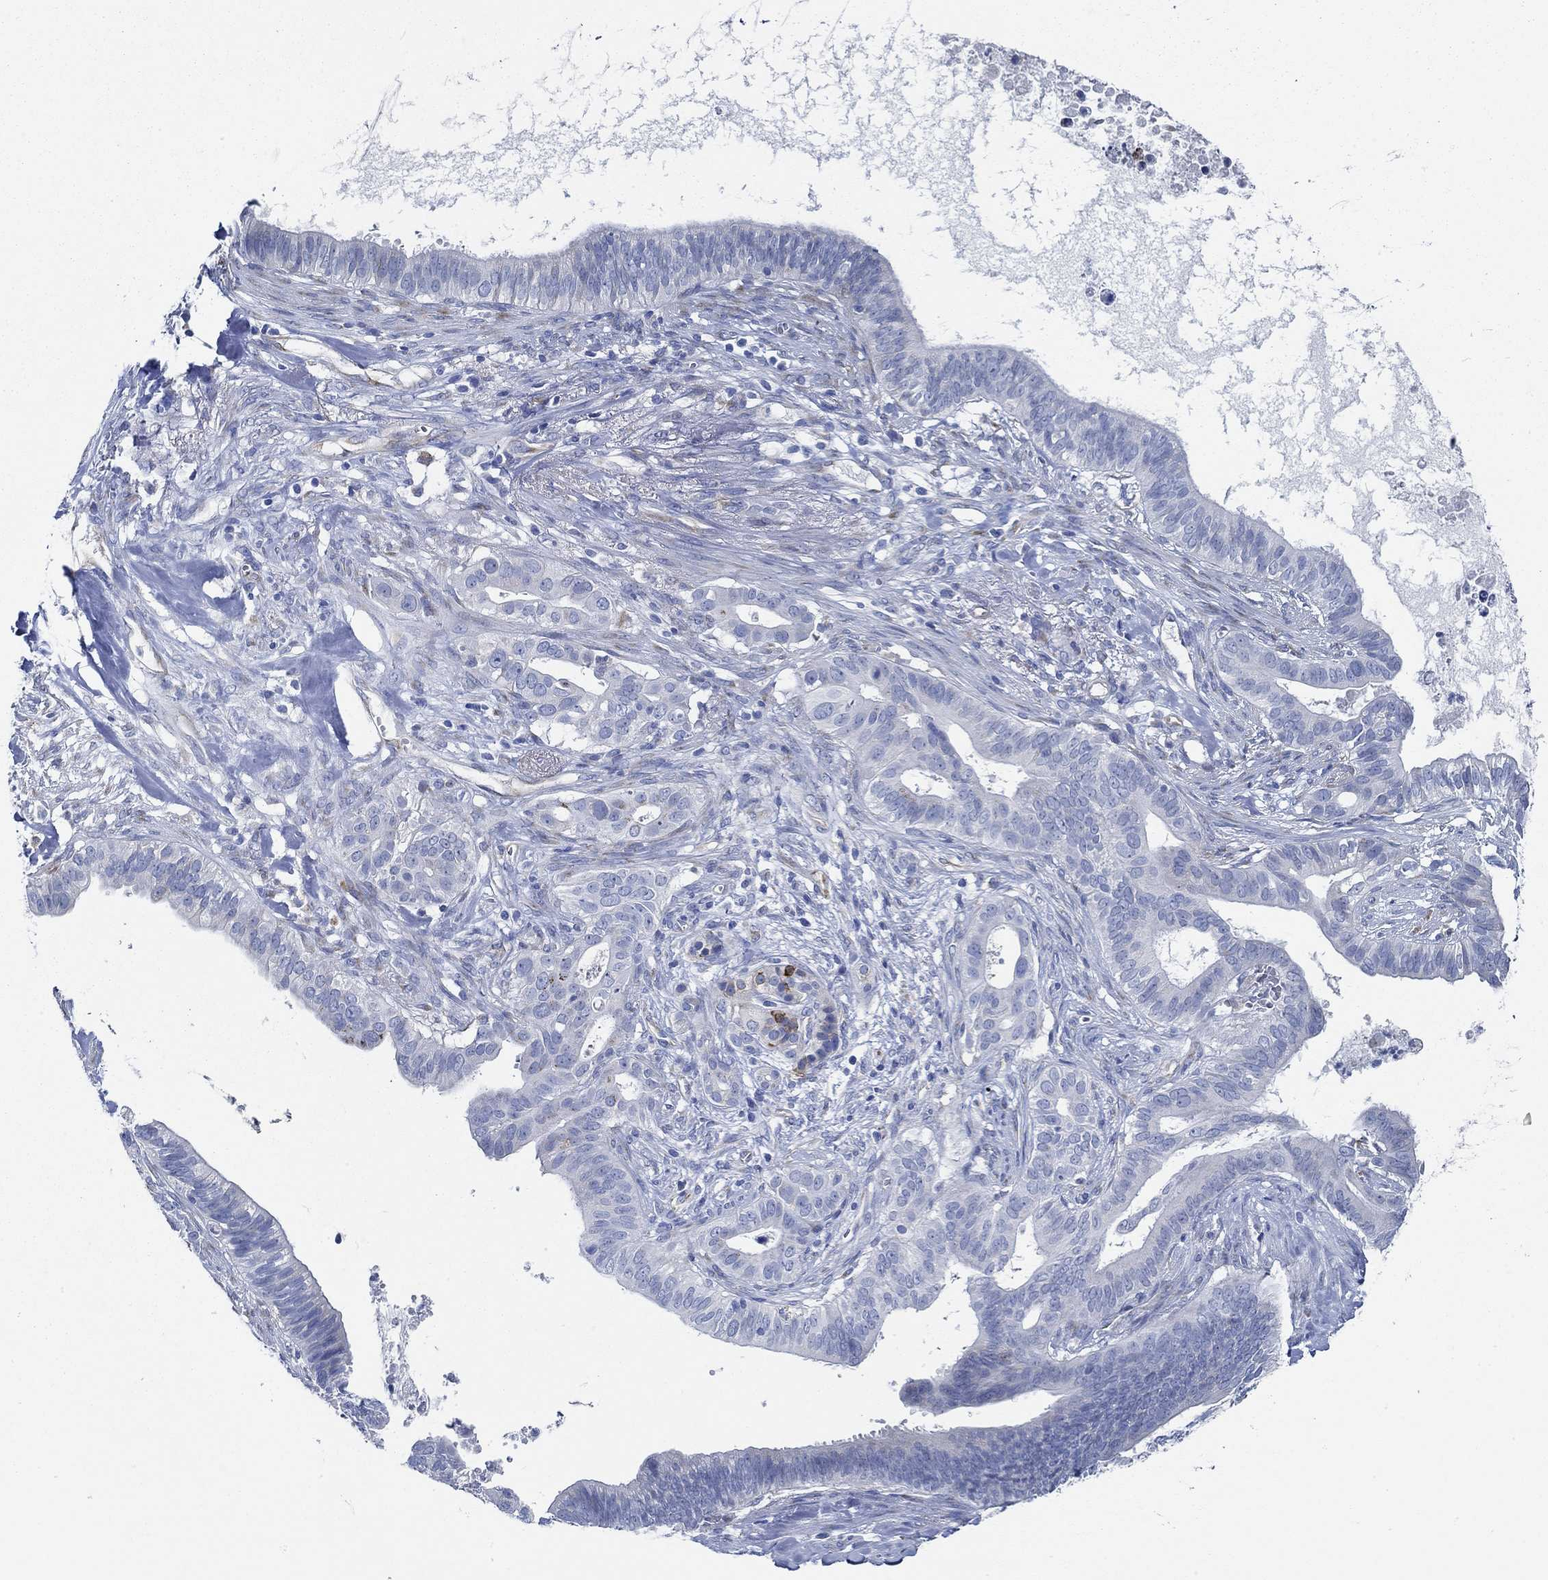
{"staining": {"intensity": "moderate", "quantity": "<25%", "location": "cytoplasmic/membranous"}, "tissue": "pancreatic cancer", "cell_type": "Tumor cells", "image_type": "cancer", "snomed": [{"axis": "morphology", "description": "Adenocarcinoma, NOS"}, {"axis": "topography", "description": "Pancreas"}], "caption": "This image demonstrates IHC staining of human pancreatic cancer, with low moderate cytoplasmic/membranous expression in about <25% of tumor cells.", "gene": "HECW2", "patient": {"sex": "male", "age": 61}}